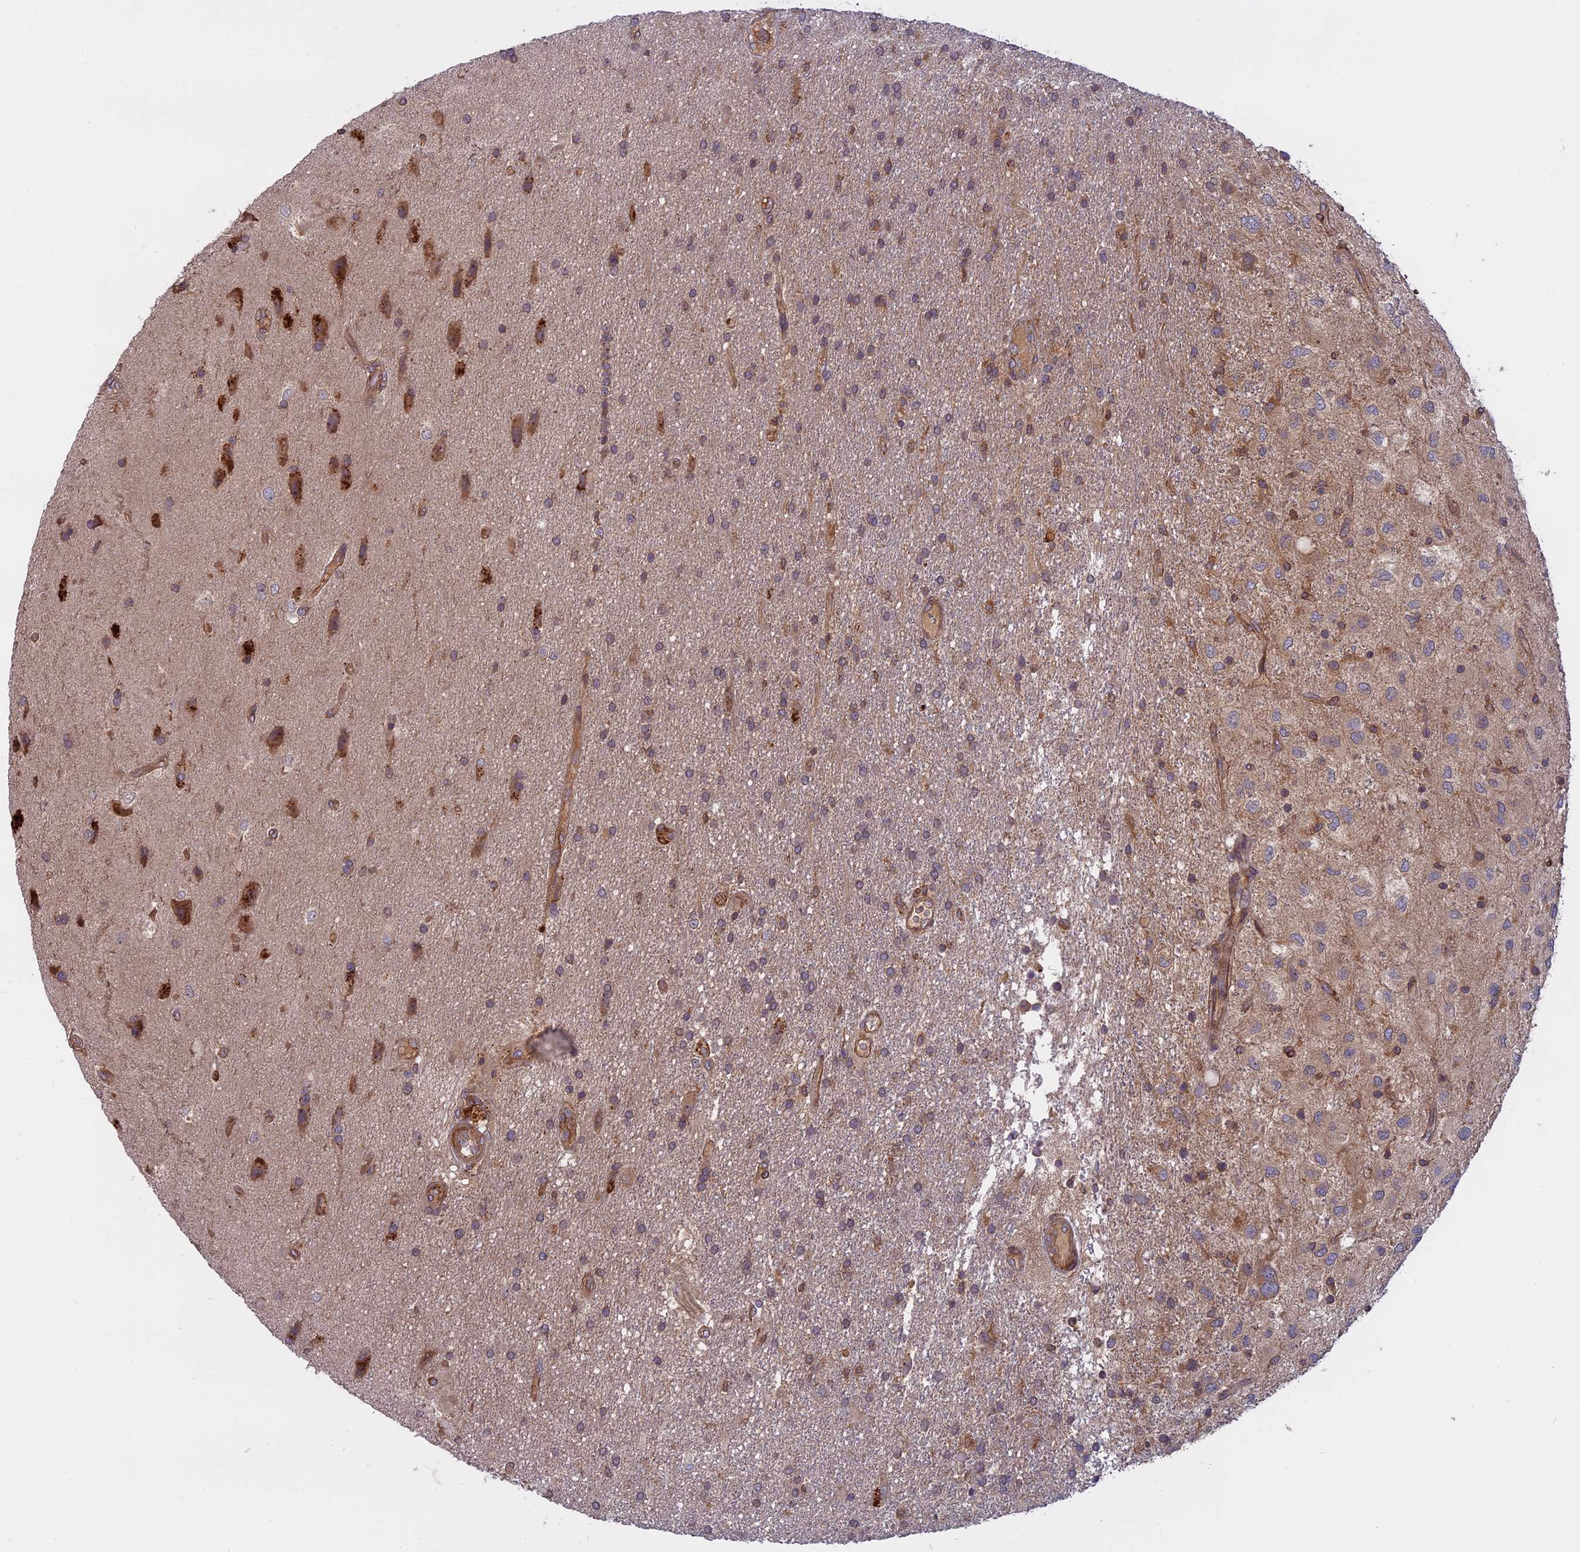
{"staining": {"intensity": "weak", "quantity": "<25%", "location": "cytoplasmic/membranous"}, "tissue": "glioma", "cell_type": "Tumor cells", "image_type": "cancer", "snomed": [{"axis": "morphology", "description": "Glioma, malignant, Low grade"}, {"axis": "topography", "description": "Brain"}], "caption": "Human low-grade glioma (malignant) stained for a protein using immunohistochemistry (IHC) shows no staining in tumor cells.", "gene": "TMEM208", "patient": {"sex": "male", "age": 66}}